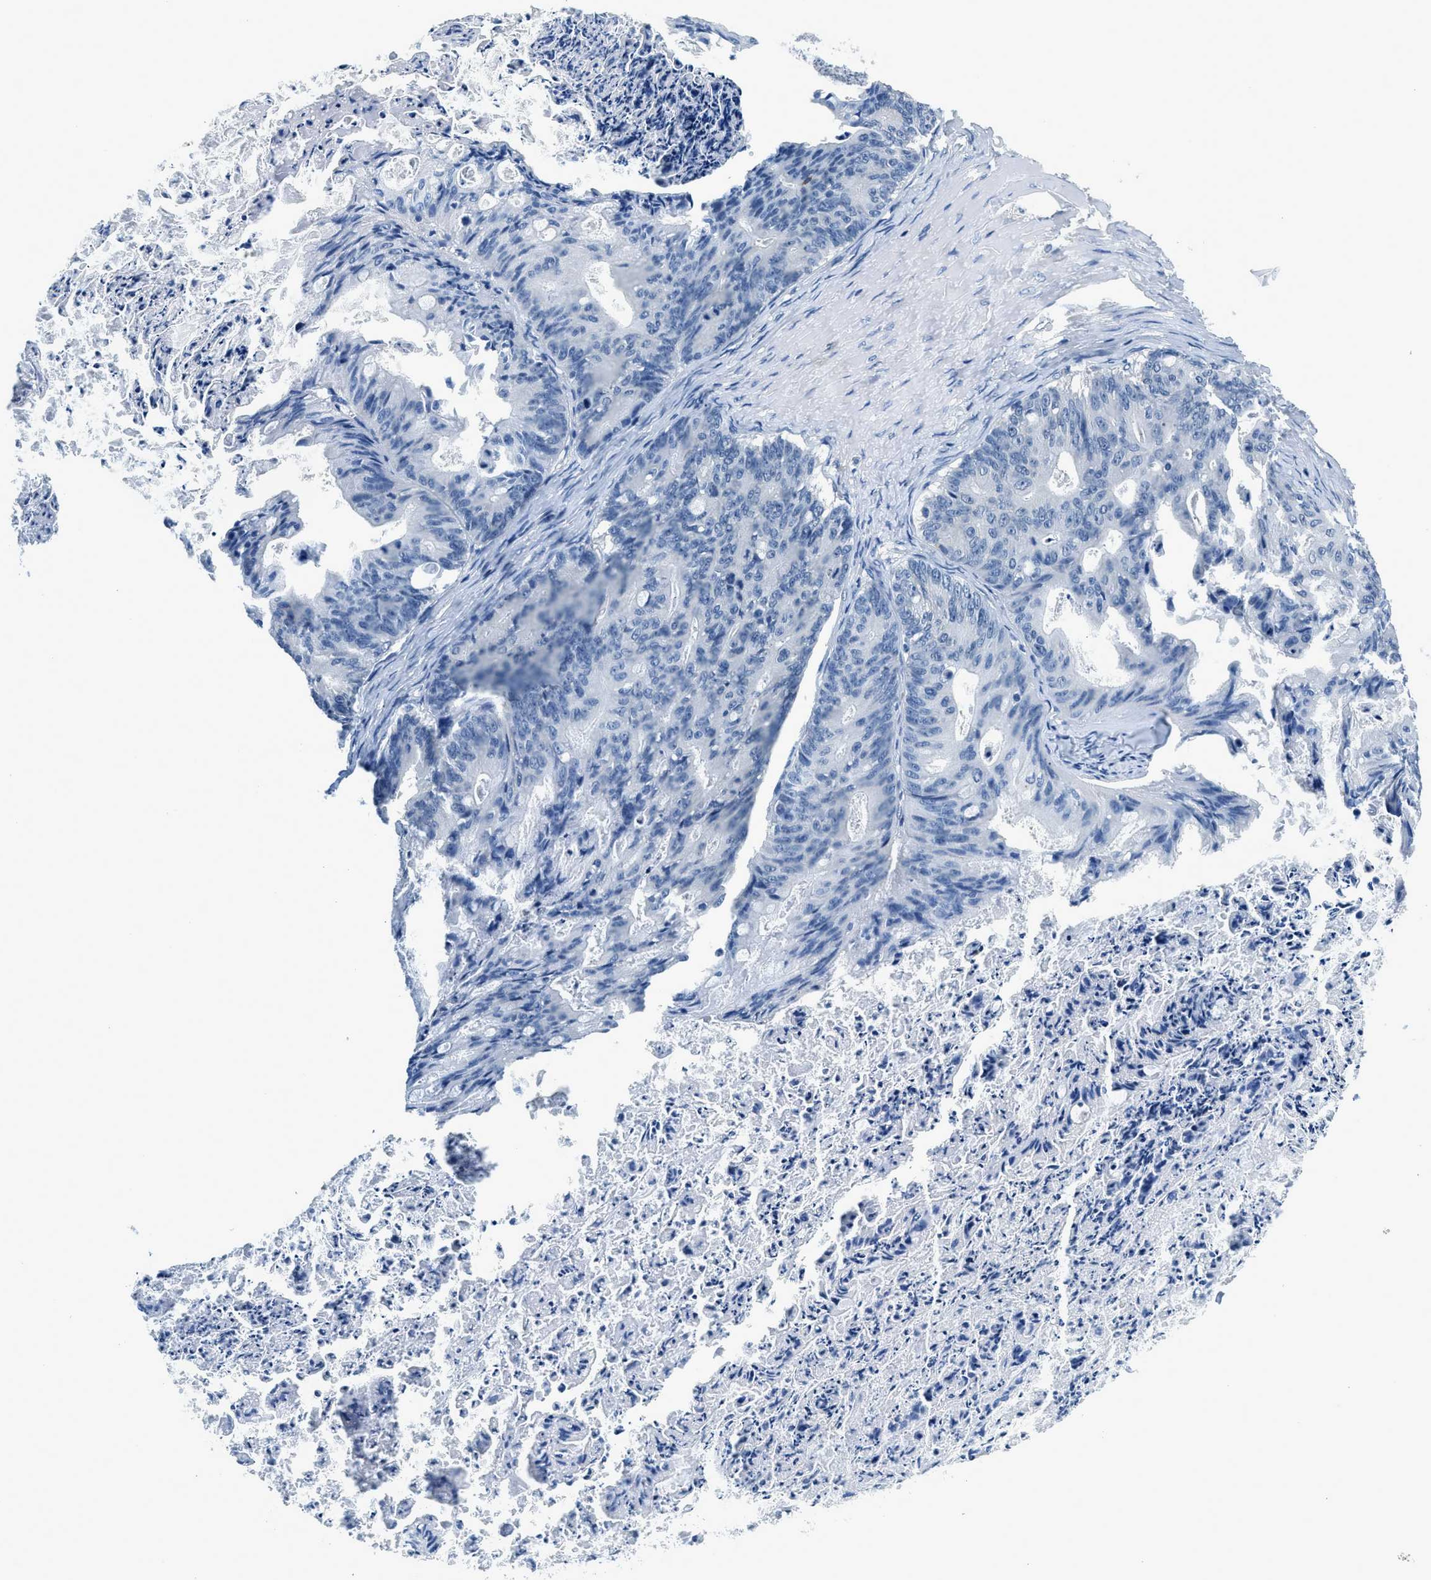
{"staining": {"intensity": "negative", "quantity": "none", "location": "none"}, "tissue": "ovarian cancer", "cell_type": "Tumor cells", "image_type": "cancer", "snomed": [{"axis": "morphology", "description": "Cystadenocarcinoma, mucinous, NOS"}, {"axis": "topography", "description": "Ovary"}], "caption": "An IHC histopathology image of ovarian cancer is shown. There is no staining in tumor cells of ovarian cancer.", "gene": "GJA3", "patient": {"sex": "female", "age": 37}}